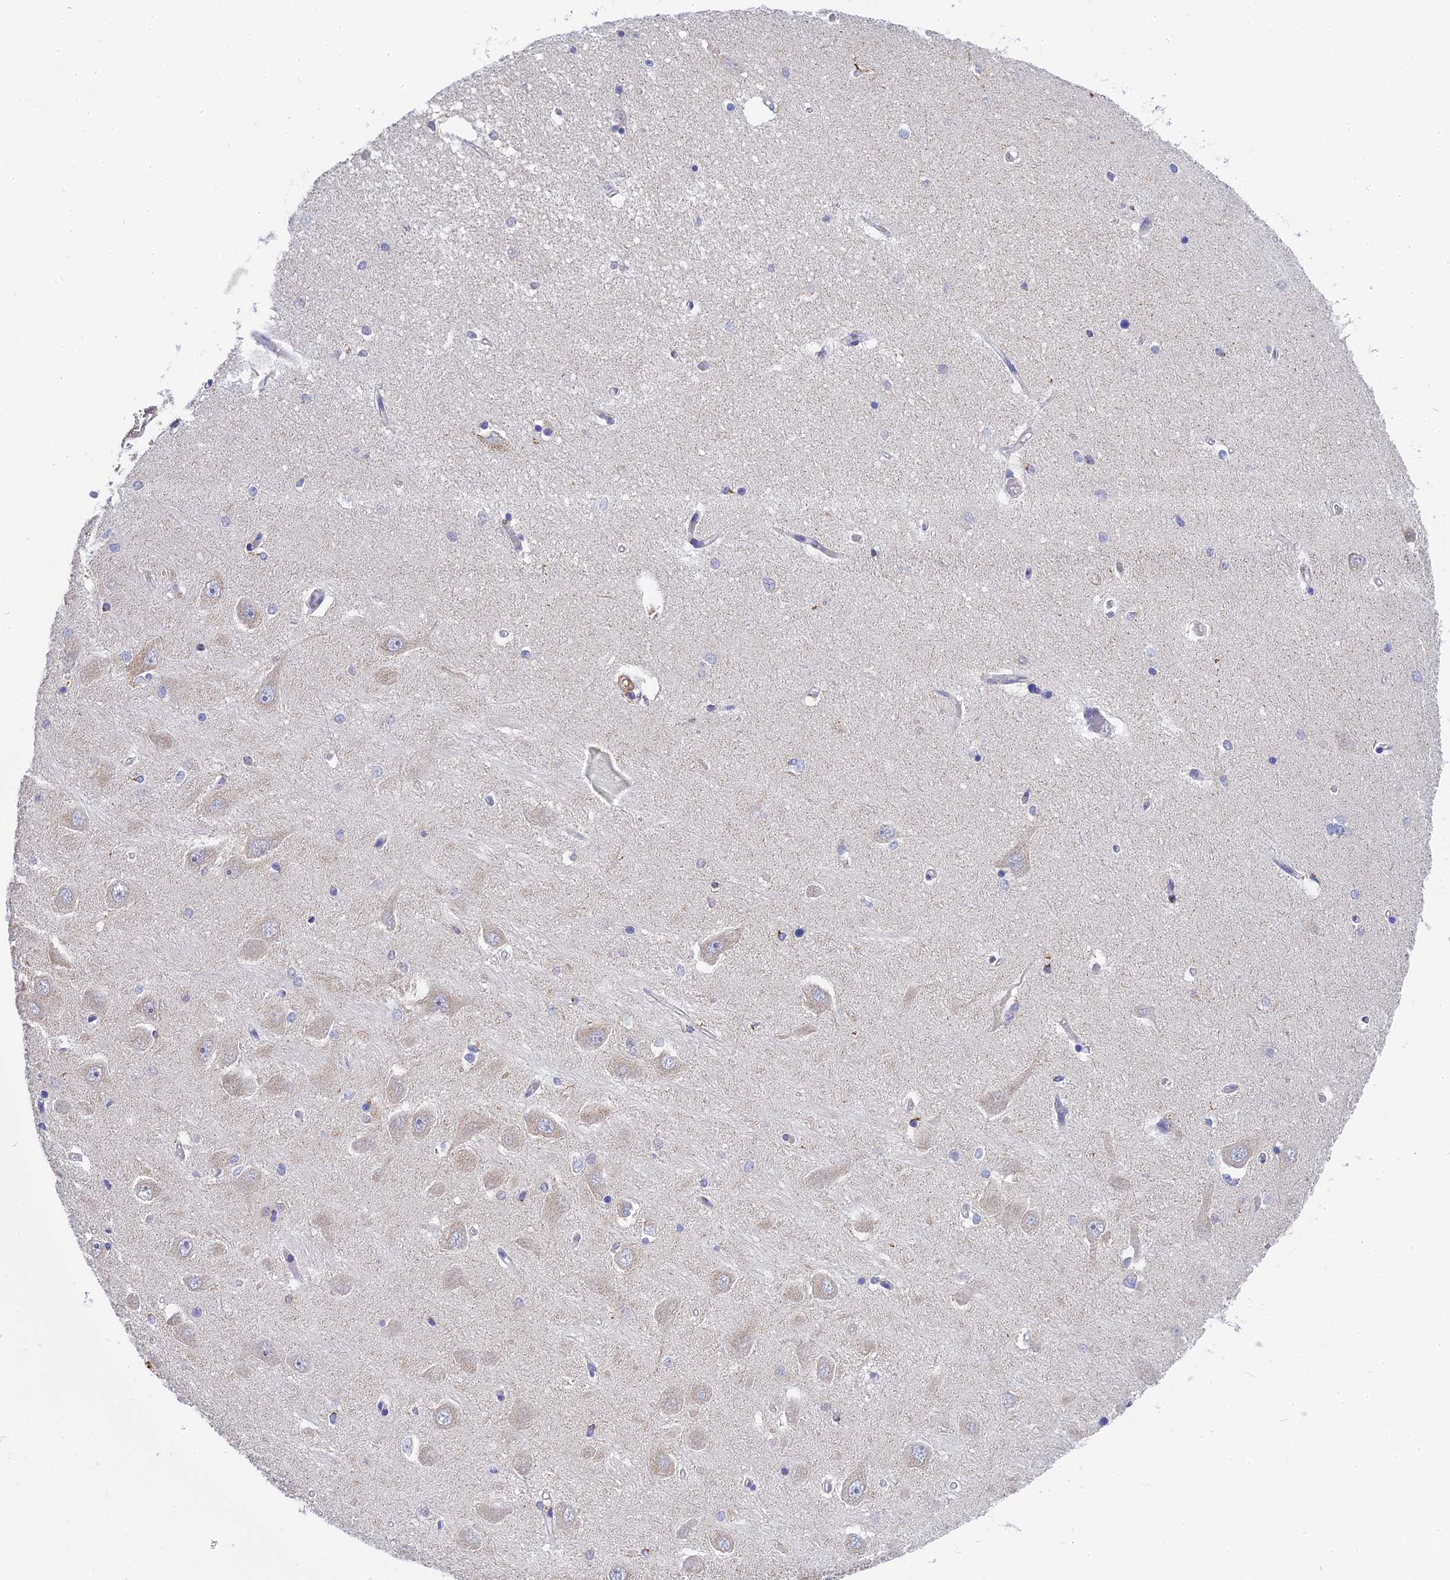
{"staining": {"intensity": "negative", "quantity": "none", "location": "none"}, "tissue": "hippocampus", "cell_type": "Glial cells", "image_type": "normal", "snomed": [{"axis": "morphology", "description": "Normal tissue, NOS"}, {"axis": "topography", "description": "Hippocampus"}], "caption": "Immunohistochemistry (IHC) micrograph of normal hippocampus stained for a protein (brown), which shows no expression in glial cells.", "gene": "MRPL15", "patient": {"sex": "male", "age": 45}}